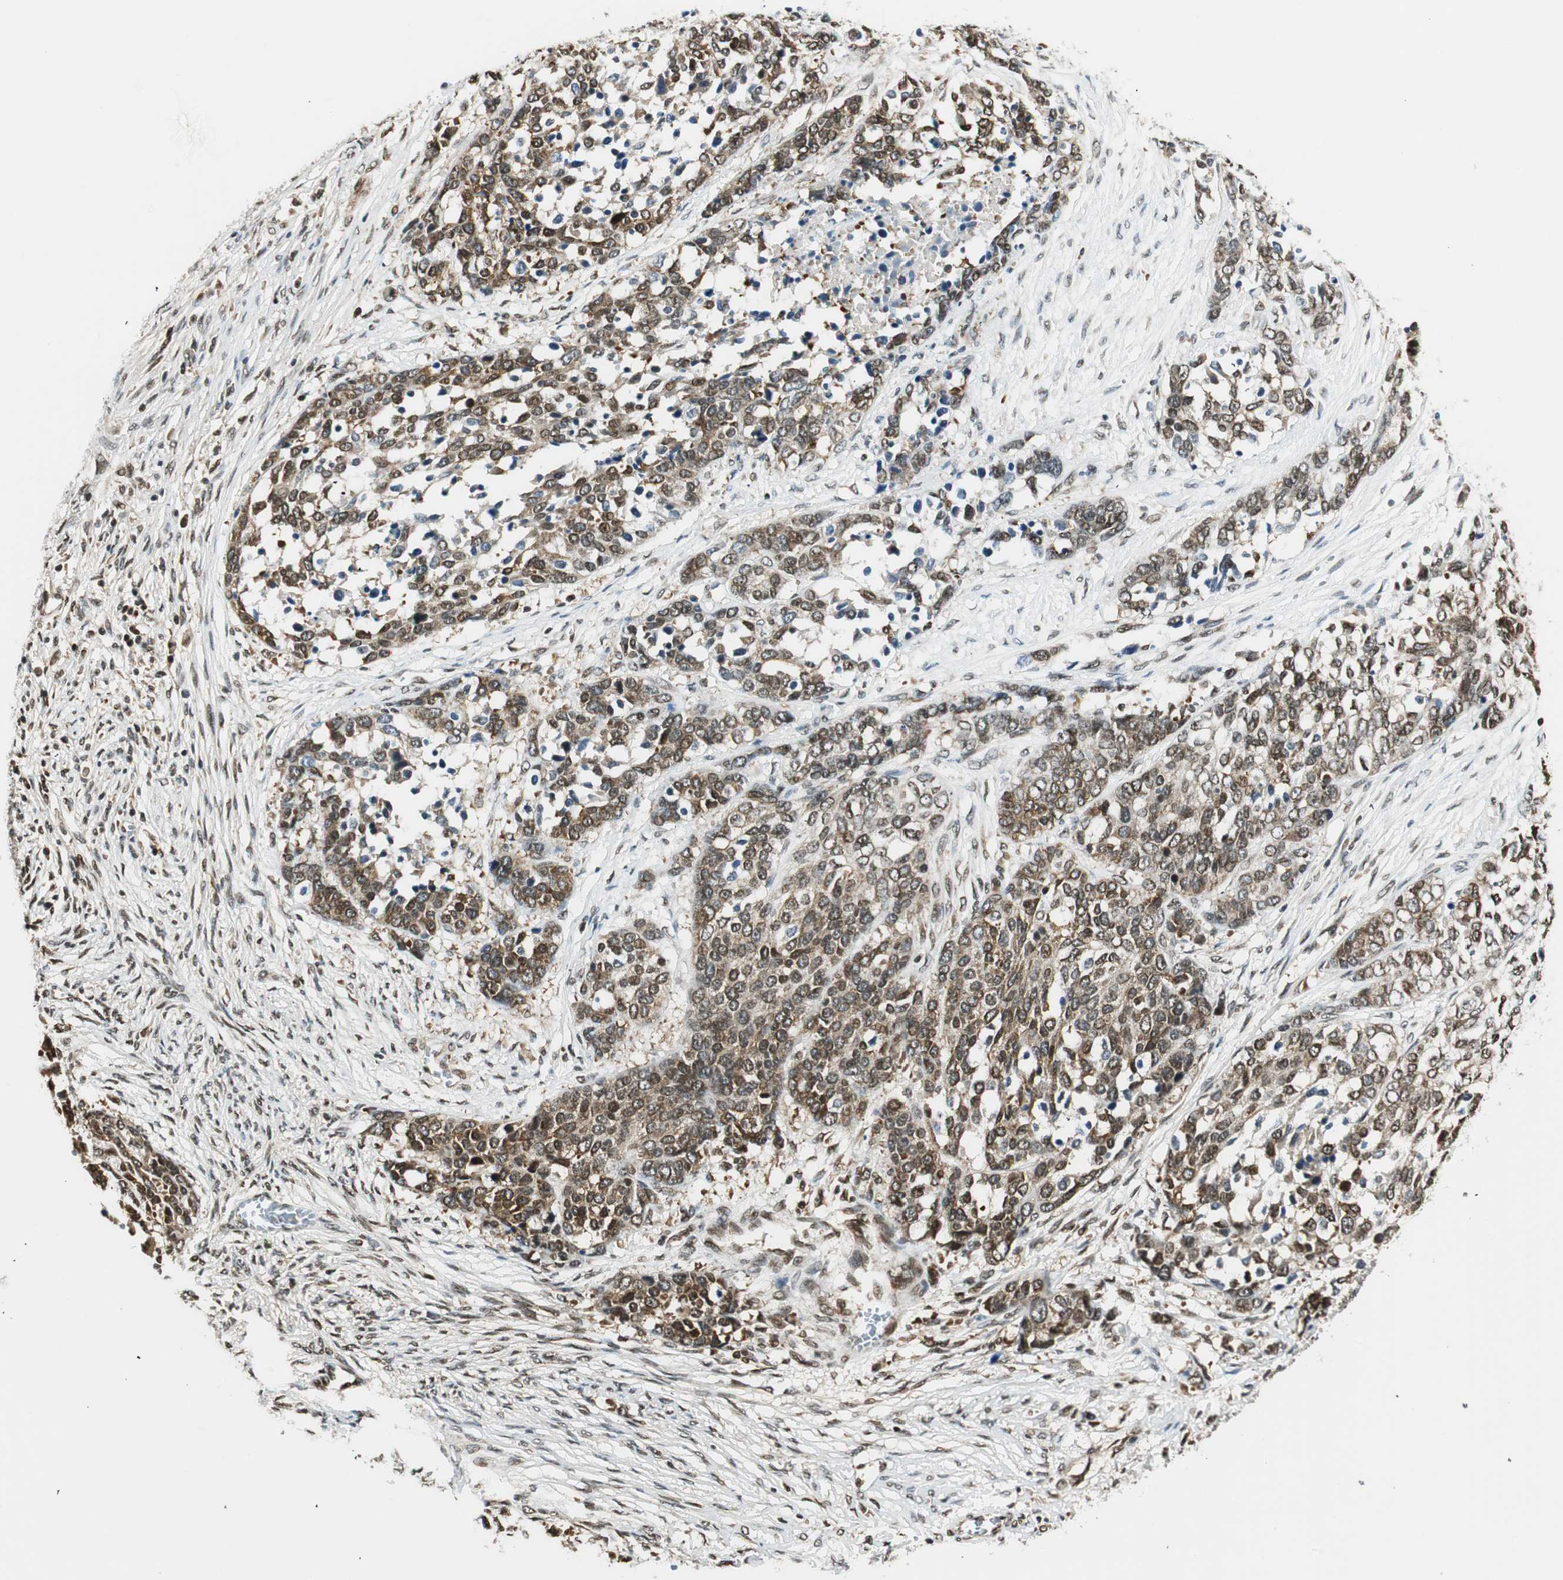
{"staining": {"intensity": "moderate", "quantity": ">75%", "location": "nuclear"}, "tissue": "ovarian cancer", "cell_type": "Tumor cells", "image_type": "cancer", "snomed": [{"axis": "morphology", "description": "Cystadenocarcinoma, serous, NOS"}, {"axis": "topography", "description": "Ovary"}], "caption": "Human serous cystadenocarcinoma (ovarian) stained with a brown dye displays moderate nuclear positive staining in about >75% of tumor cells.", "gene": "RING1", "patient": {"sex": "female", "age": 44}}